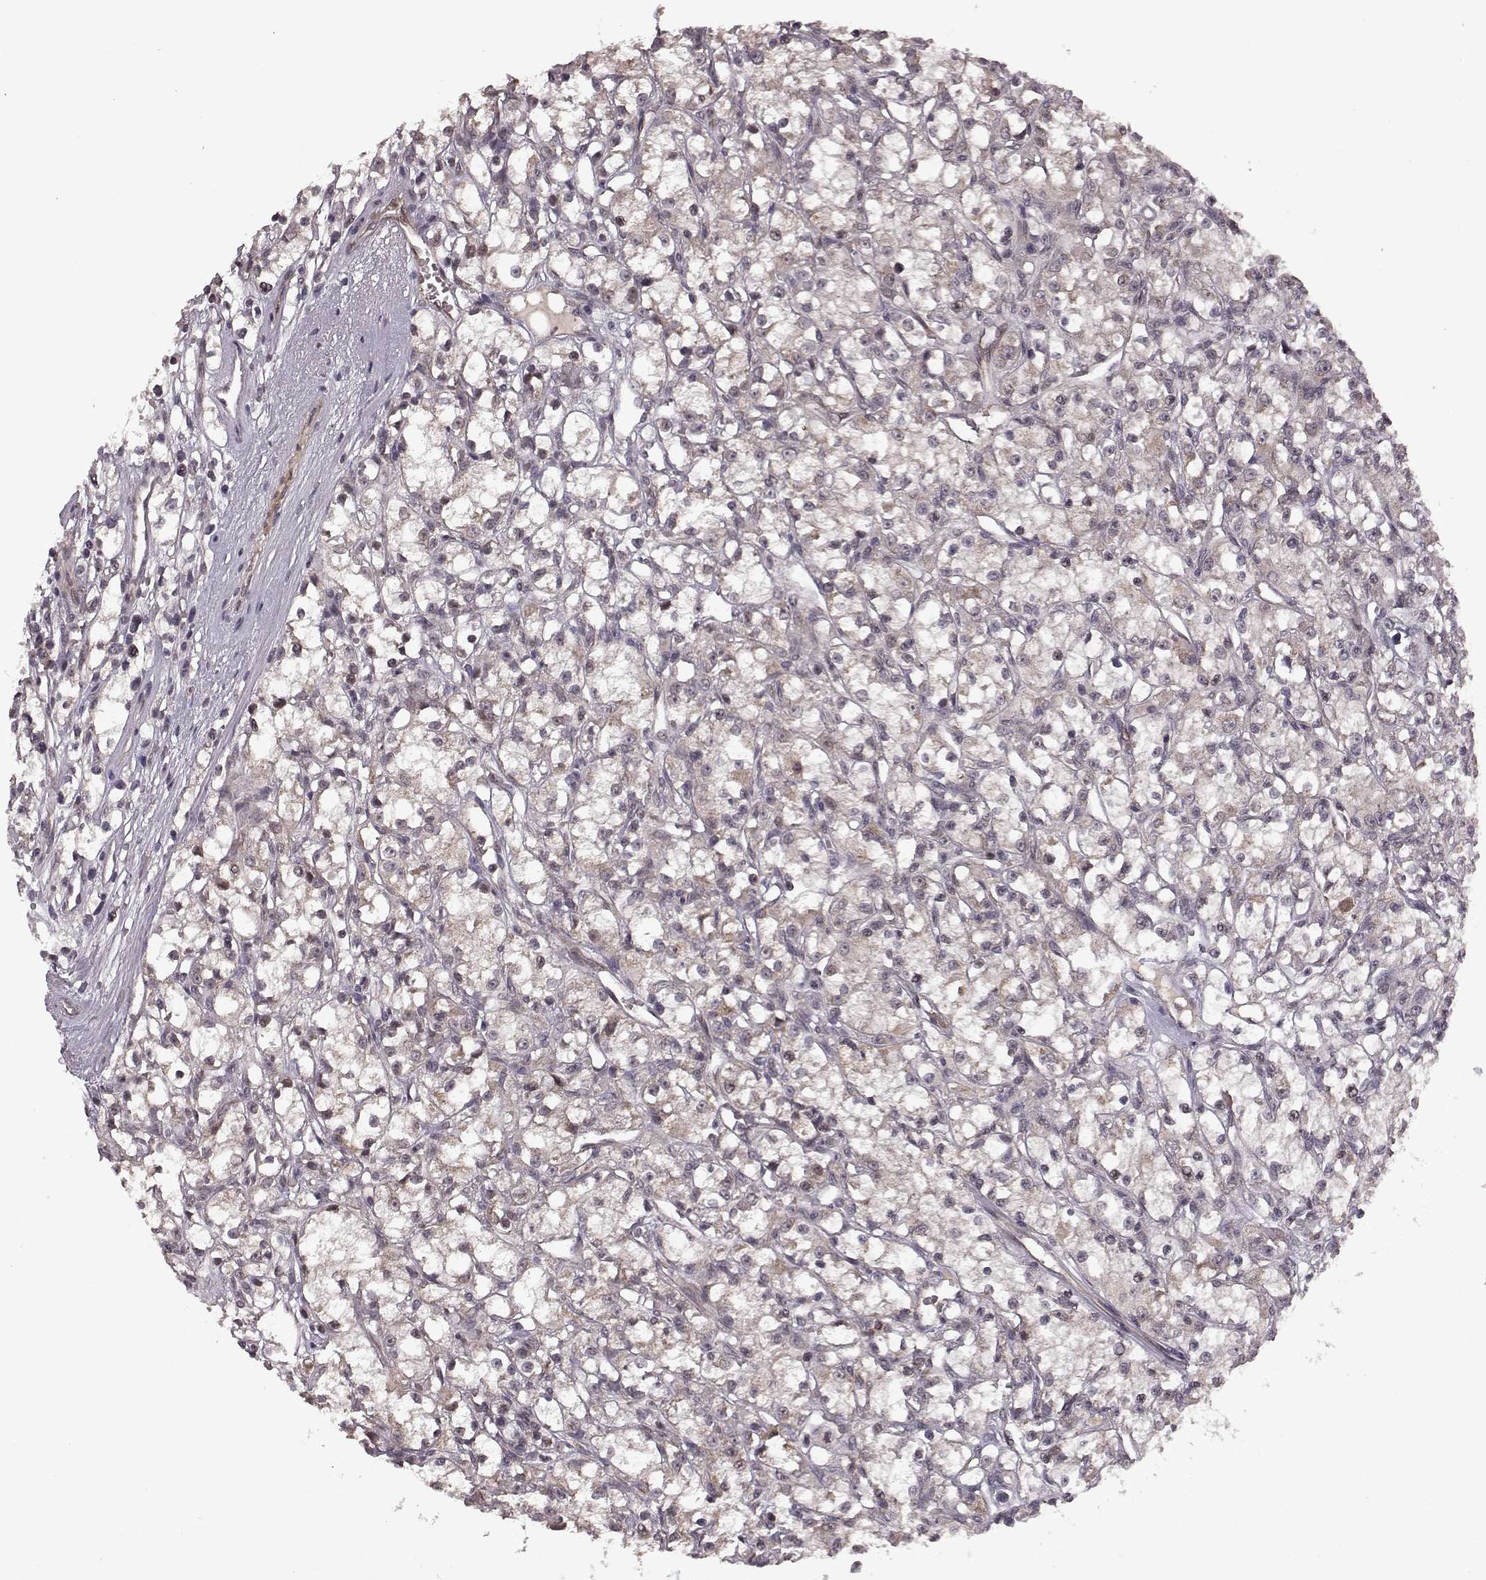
{"staining": {"intensity": "negative", "quantity": "none", "location": "none"}, "tissue": "renal cancer", "cell_type": "Tumor cells", "image_type": "cancer", "snomed": [{"axis": "morphology", "description": "Adenocarcinoma, NOS"}, {"axis": "topography", "description": "Kidney"}], "caption": "A micrograph of adenocarcinoma (renal) stained for a protein reveals no brown staining in tumor cells. The staining is performed using DAB (3,3'-diaminobenzidine) brown chromogen with nuclei counter-stained in using hematoxylin.", "gene": "ELOVL5", "patient": {"sex": "female", "age": 59}}